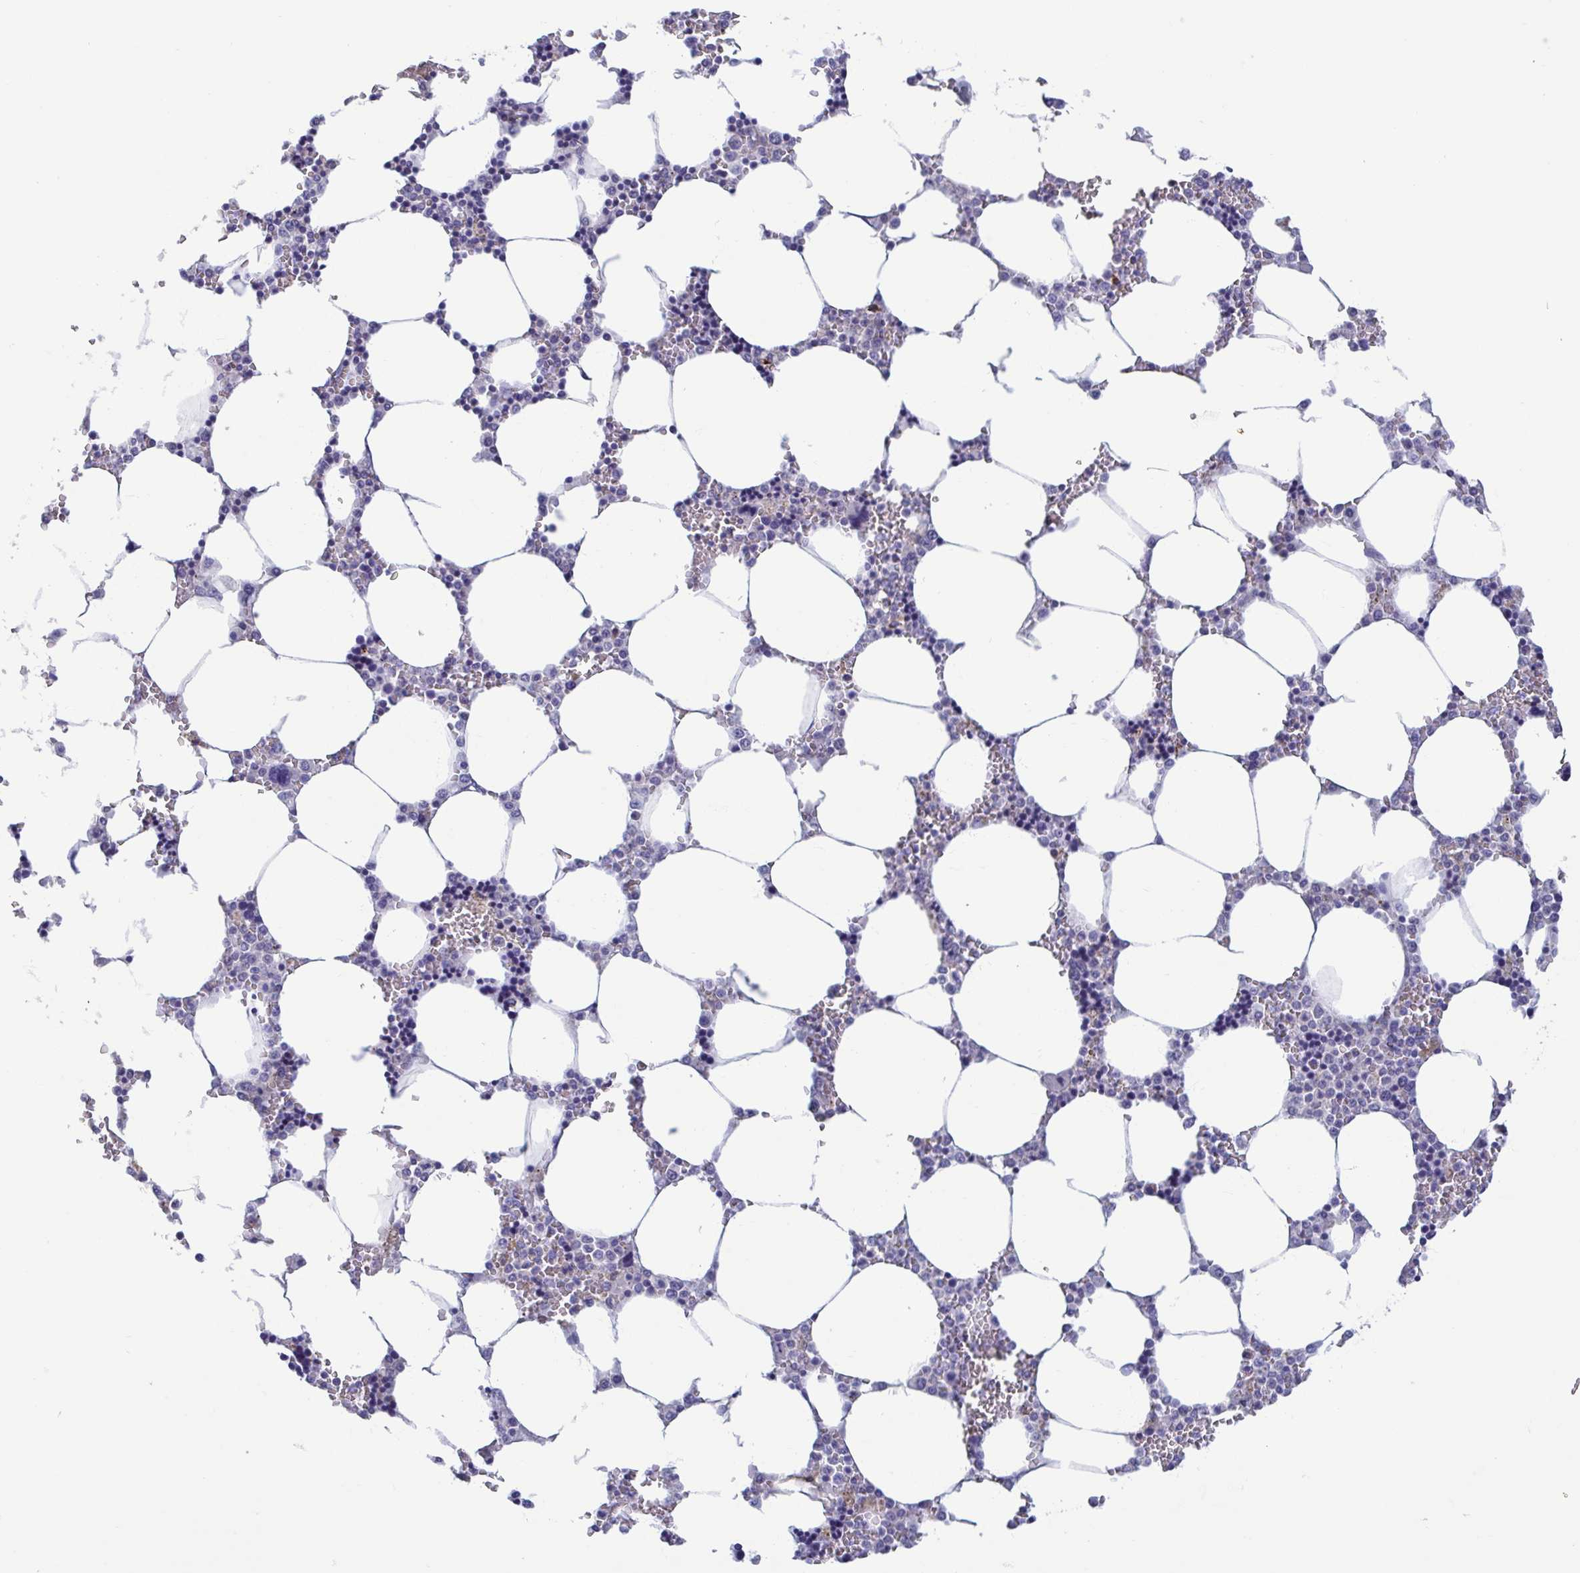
{"staining": {"intensity": "weak", "quantity": "<25%", "location": "nuclear"}, "tissue": "bone marrow", "cell_type": "Hematopoietic cells", "image_type": "normal", "snomed": [{"axis": "morphology", "description": "Normal tissue, NOS"}, {"axis": "topography", "description": "Bone marrow"}], "caption": "Immunohistochemistry (IHC) histopathology image of unremarkable bone marrow: bone marrow stained with DAB (3,3'-diaminobenzidine) shows no significant protein positivity in hematopoietic cells.", "gene": "PERM1", "patient": {"sex": "male", "age": 64}}